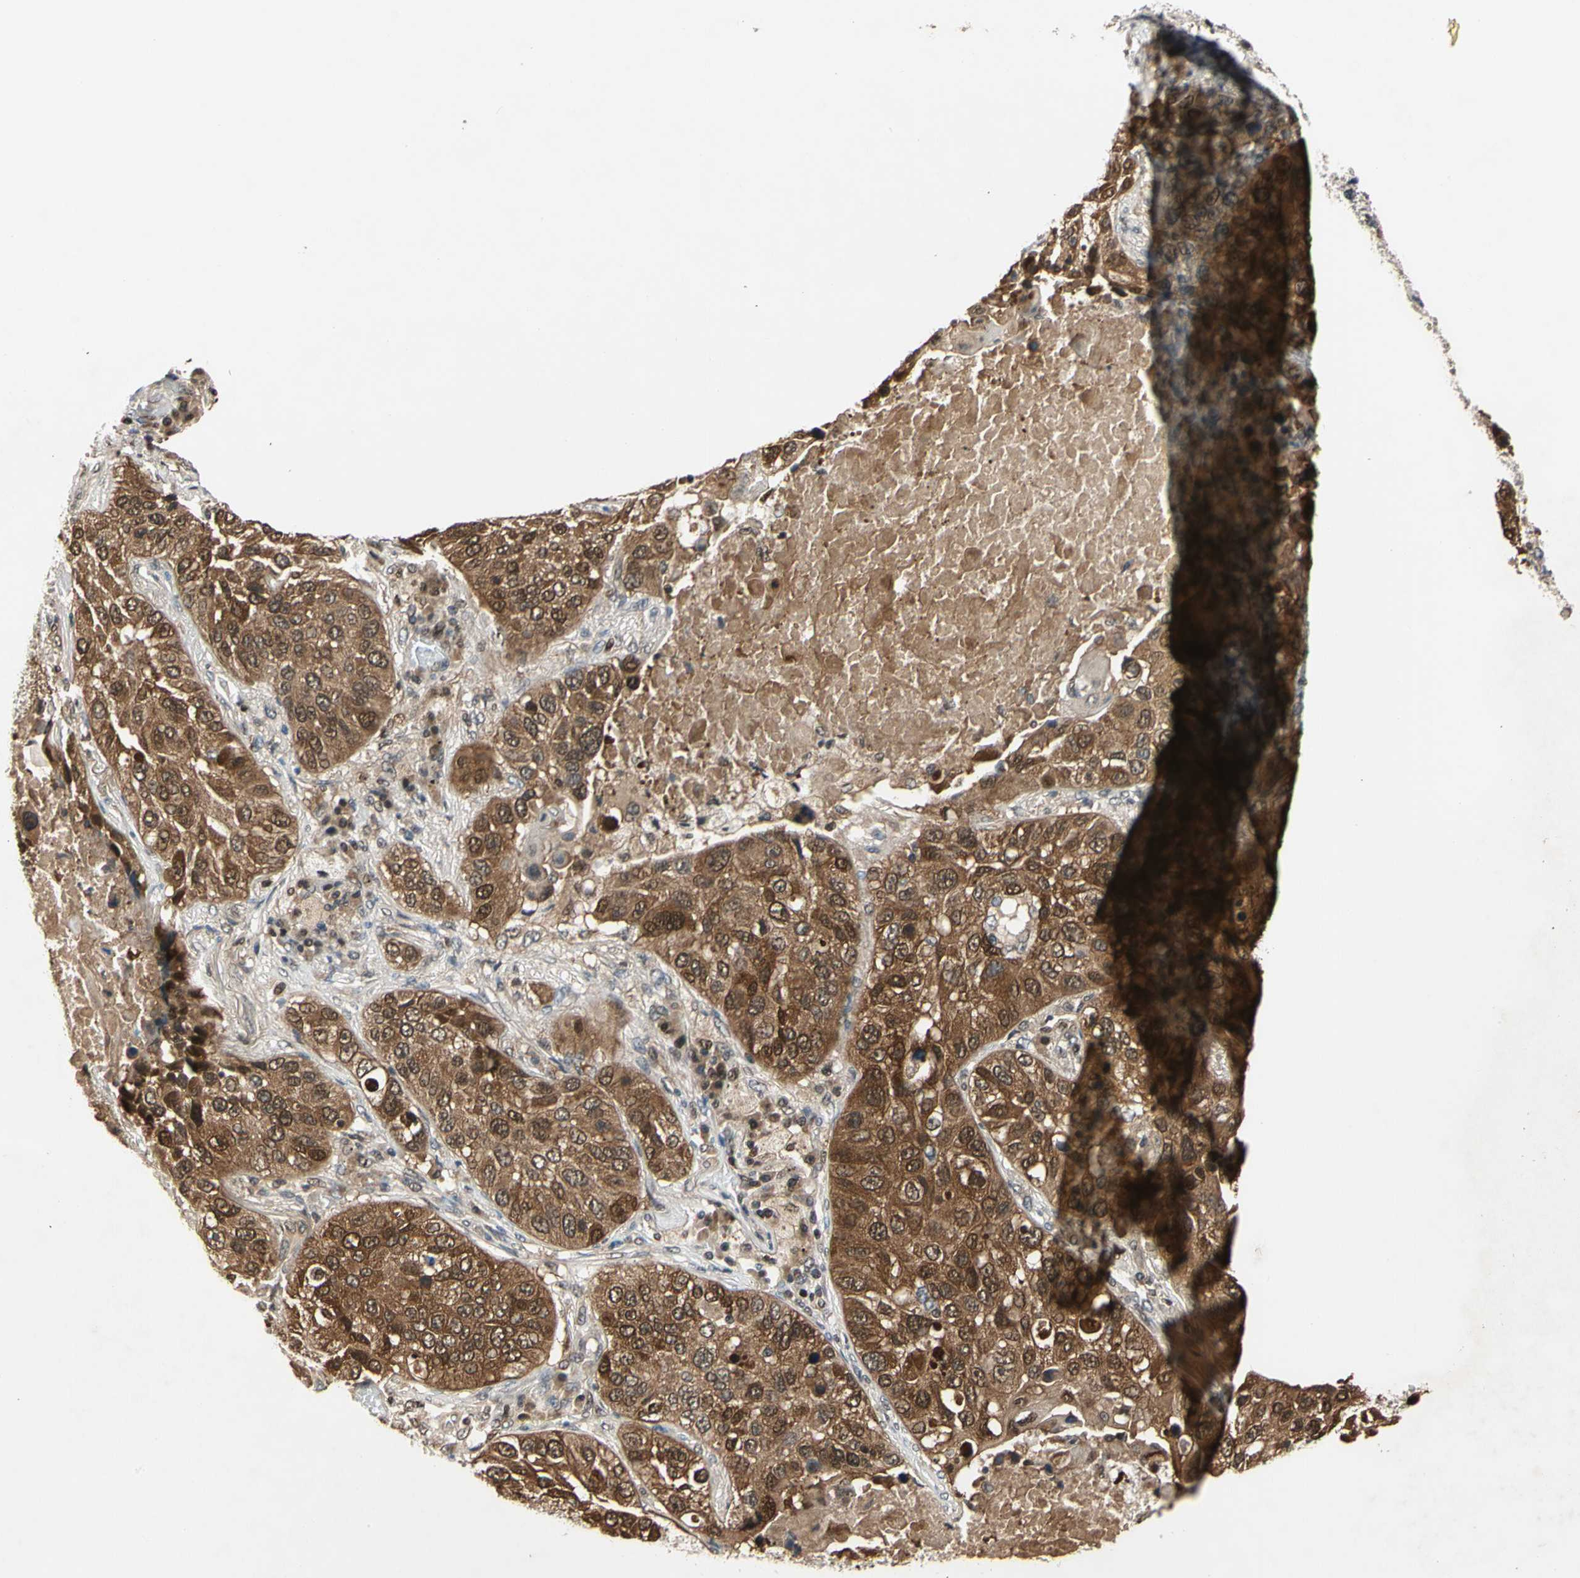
{"staining": {"intensity": "moderate", "quantity": ">75%", "location": "cytoplasmic/membranous,nuclear"}, "tissue": "lung cancer", "cell_type": "Tumor cells", "image_type": "cancer", "snomed": [{"axis": "morphology", "description": "Squamous cell carcinoma, NOS"}, {"axis": "topography", "description": "Lung"}], "caption": "Human lung cancer stained with a brown dye exhibits moderate cytoplasmic/membranous and nuclear positive positivity in approximately >75% of tumor cells.", "gene": "GSR", "patient": {"sex": "male", "age": 57}}